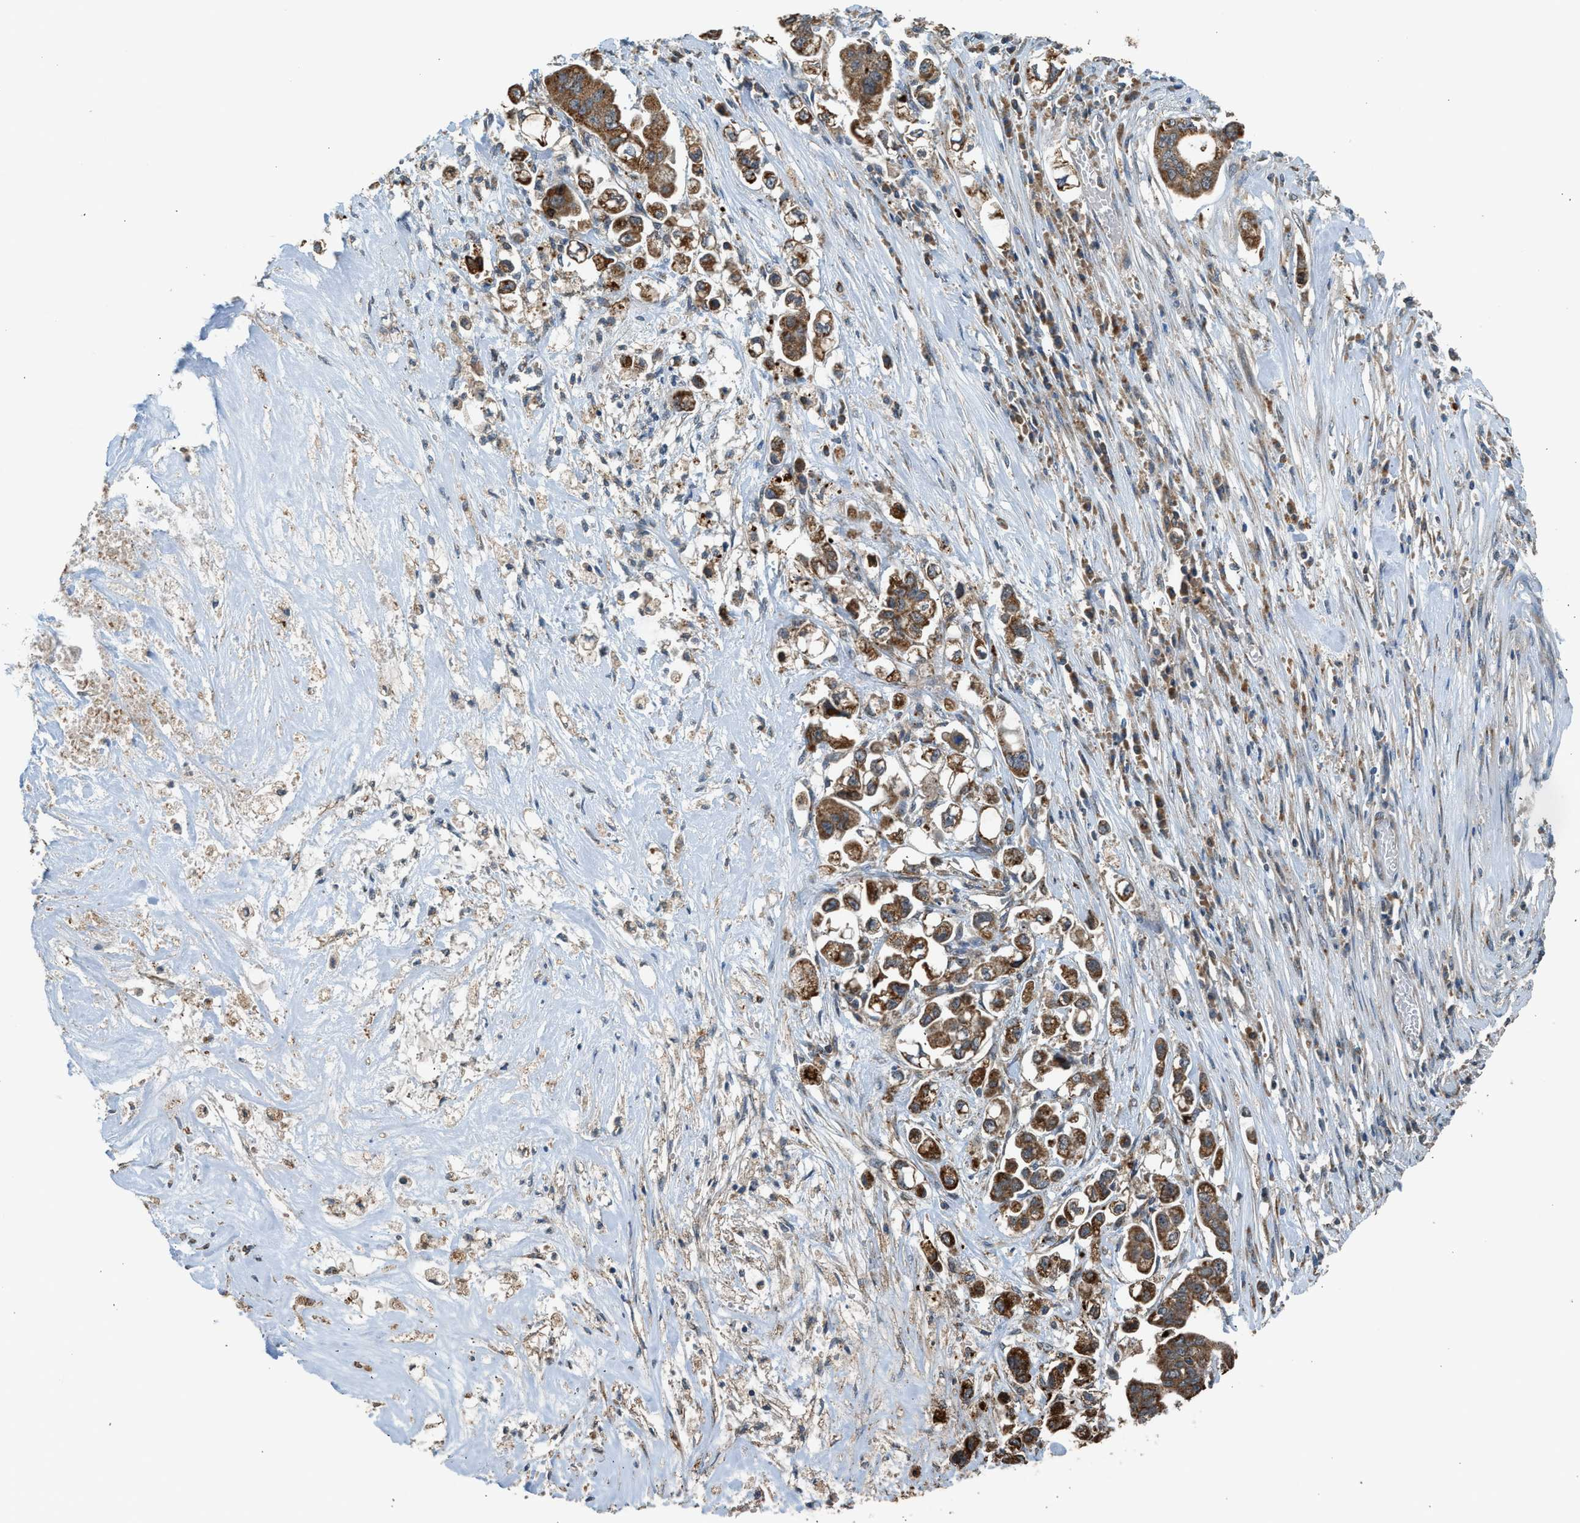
{"staining": {"intensity": "strong", "quantity": ">75%", "location": "cytoplasmic/membranous"}, "tissue": "stomach cancer", "cell_type": "Tumor cells", "image_type": "cancer", "snomed": [{"axis": "morphology", "description": "Adenocarcinoma, NOS"}, {"axis": "topography", "description": "Stomach"}], "caption": "Protein expression by IHC demonstrates strong cytoplasmic/membranous staining in about >75% of tumor cells in stomach cancer.", "gene": "STARD3", "patient": {"sex": "male", "age": 62}}